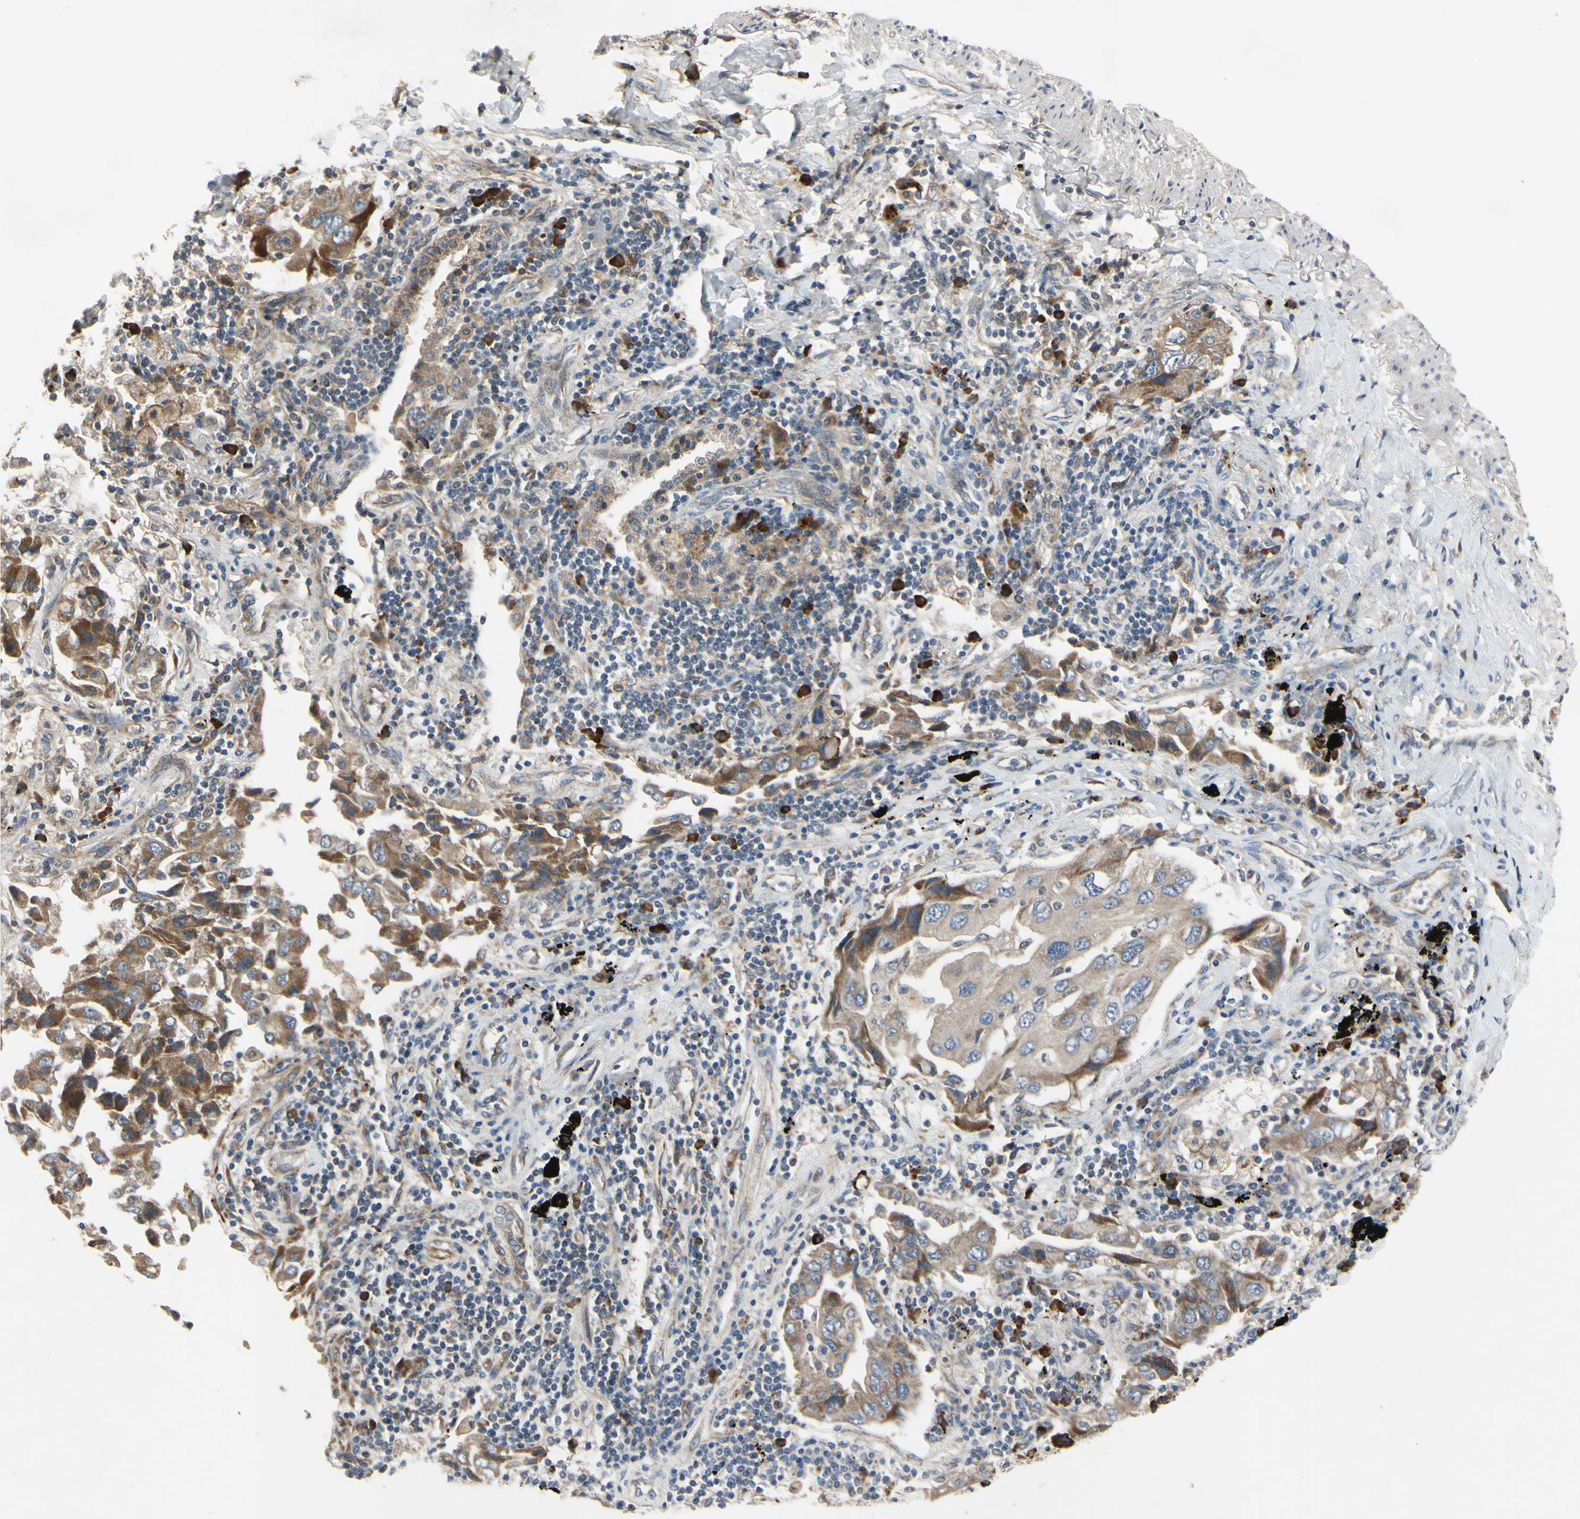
{"staining": {"intensity": "moderate", "quantity": ">75%", "location": "cytoplasmic/membranous"}, "tissue": "lung cancer", "cell_type": "Tumor cells", "image_type": "cancer", "snomed": [{"axis": "morphology", "description": "Adenocarcinoma, NOS"}, {"axis": "topography", "description": "Lung"}], "caption": "This is a photomicrograph of immunohistochemistry staining of lung cancer (adenocarcinoma), which shows moderate positivity in the cytoplasmic/membranous of tumor cells.", "gene": "XIAP", "patient": {"sex": "female", "age": 65}}